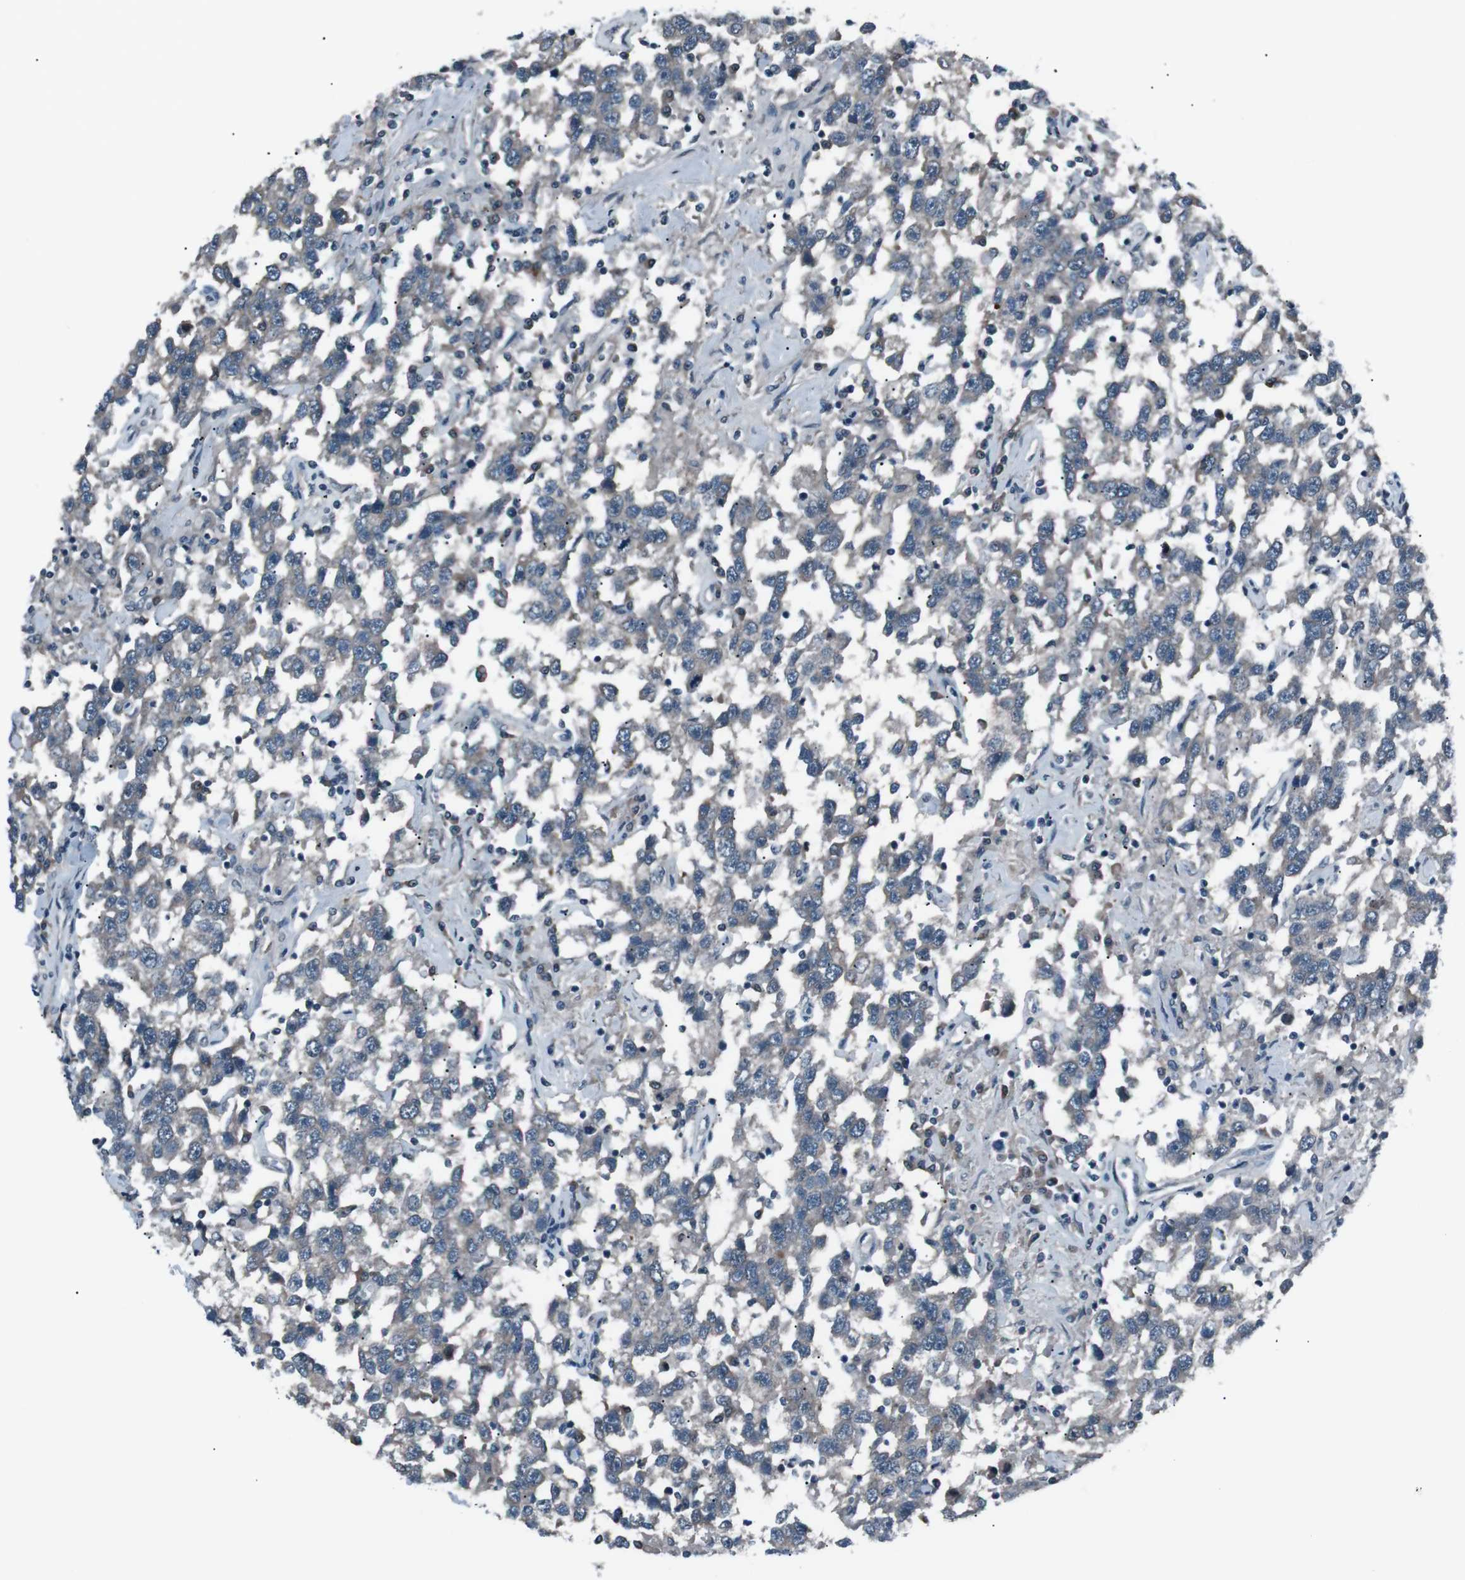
{"staining": {"intensity": "negative", "quantity": "none", "location": "none"}, "tissue": "testis cancer", "cell_type": "Tumor cells", "image_type": "cancer", "snomed": [{"axis": "morphology", "description": "Seminoma, NOS"}, {"axis": "topography", "description": "Testis"}], "caption": "Tumor cells are negative for brown protein staining in testis seminoma.", "gene": "PDLIM5", "patient": {"sex": "male", "age": 41}}